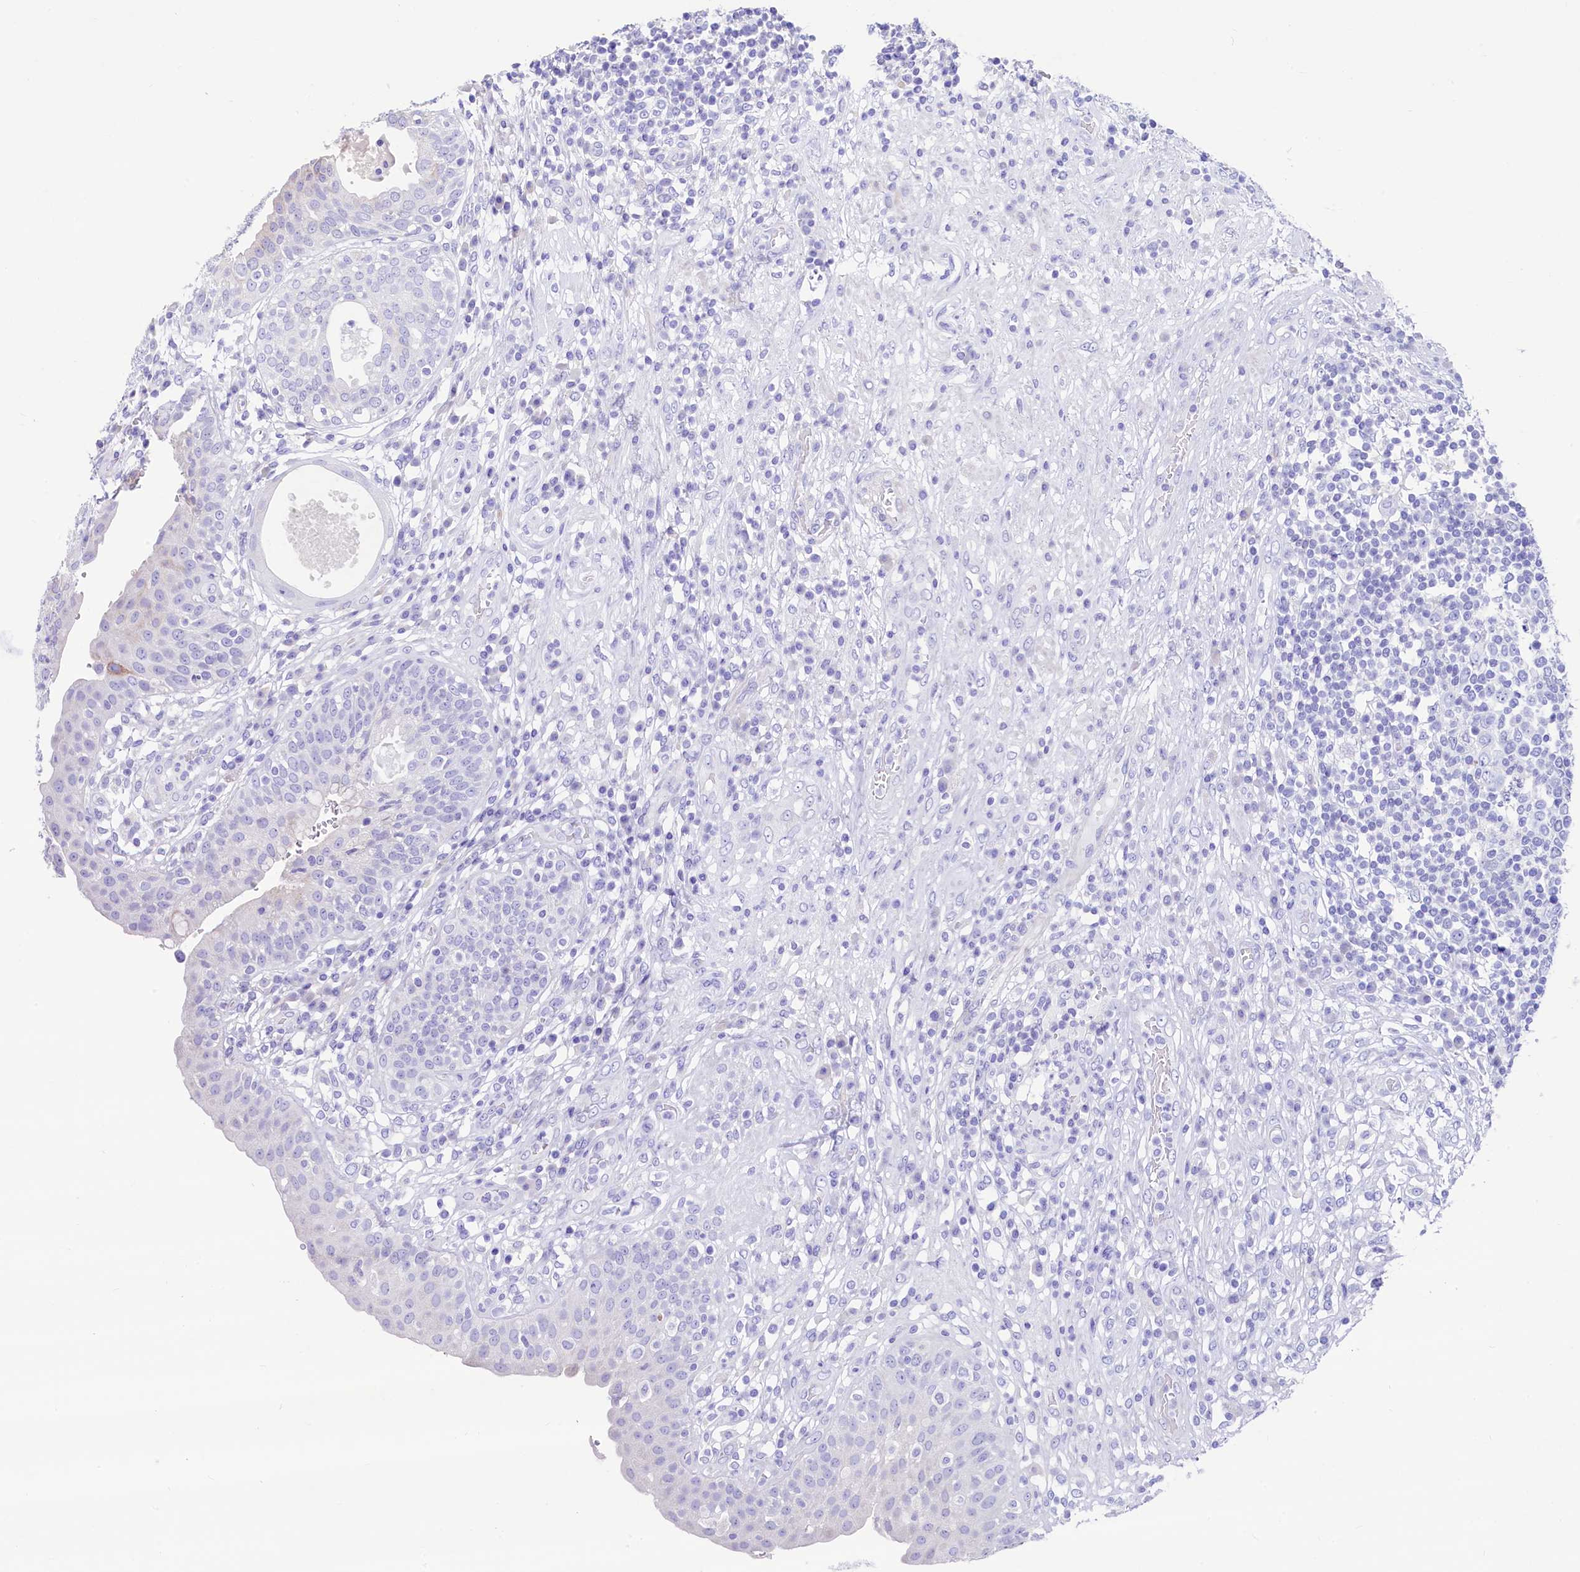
{"staining": {"intensity": "negative", "quantity": "none", "location": "none"}, "tissue": "urinary bladder", "cell_type": "Urothelial cells", "image_type": "normal", "snomed": [{"axis": "morphology", "description": "Normal tissue, NOS"}, {"axis": "topography", "description": "Urinary bladder"}], "caption": "Photomicrograph shows no protein staining in urothelial cells of normal urinary bladder. Brightfield microscopy of immunohistochemistry stained with DAB (brown) and hematoxylin (blue), captured at high magnification.", "gene": "RBP3", "patient": {"sex": "female", "age": 62}}